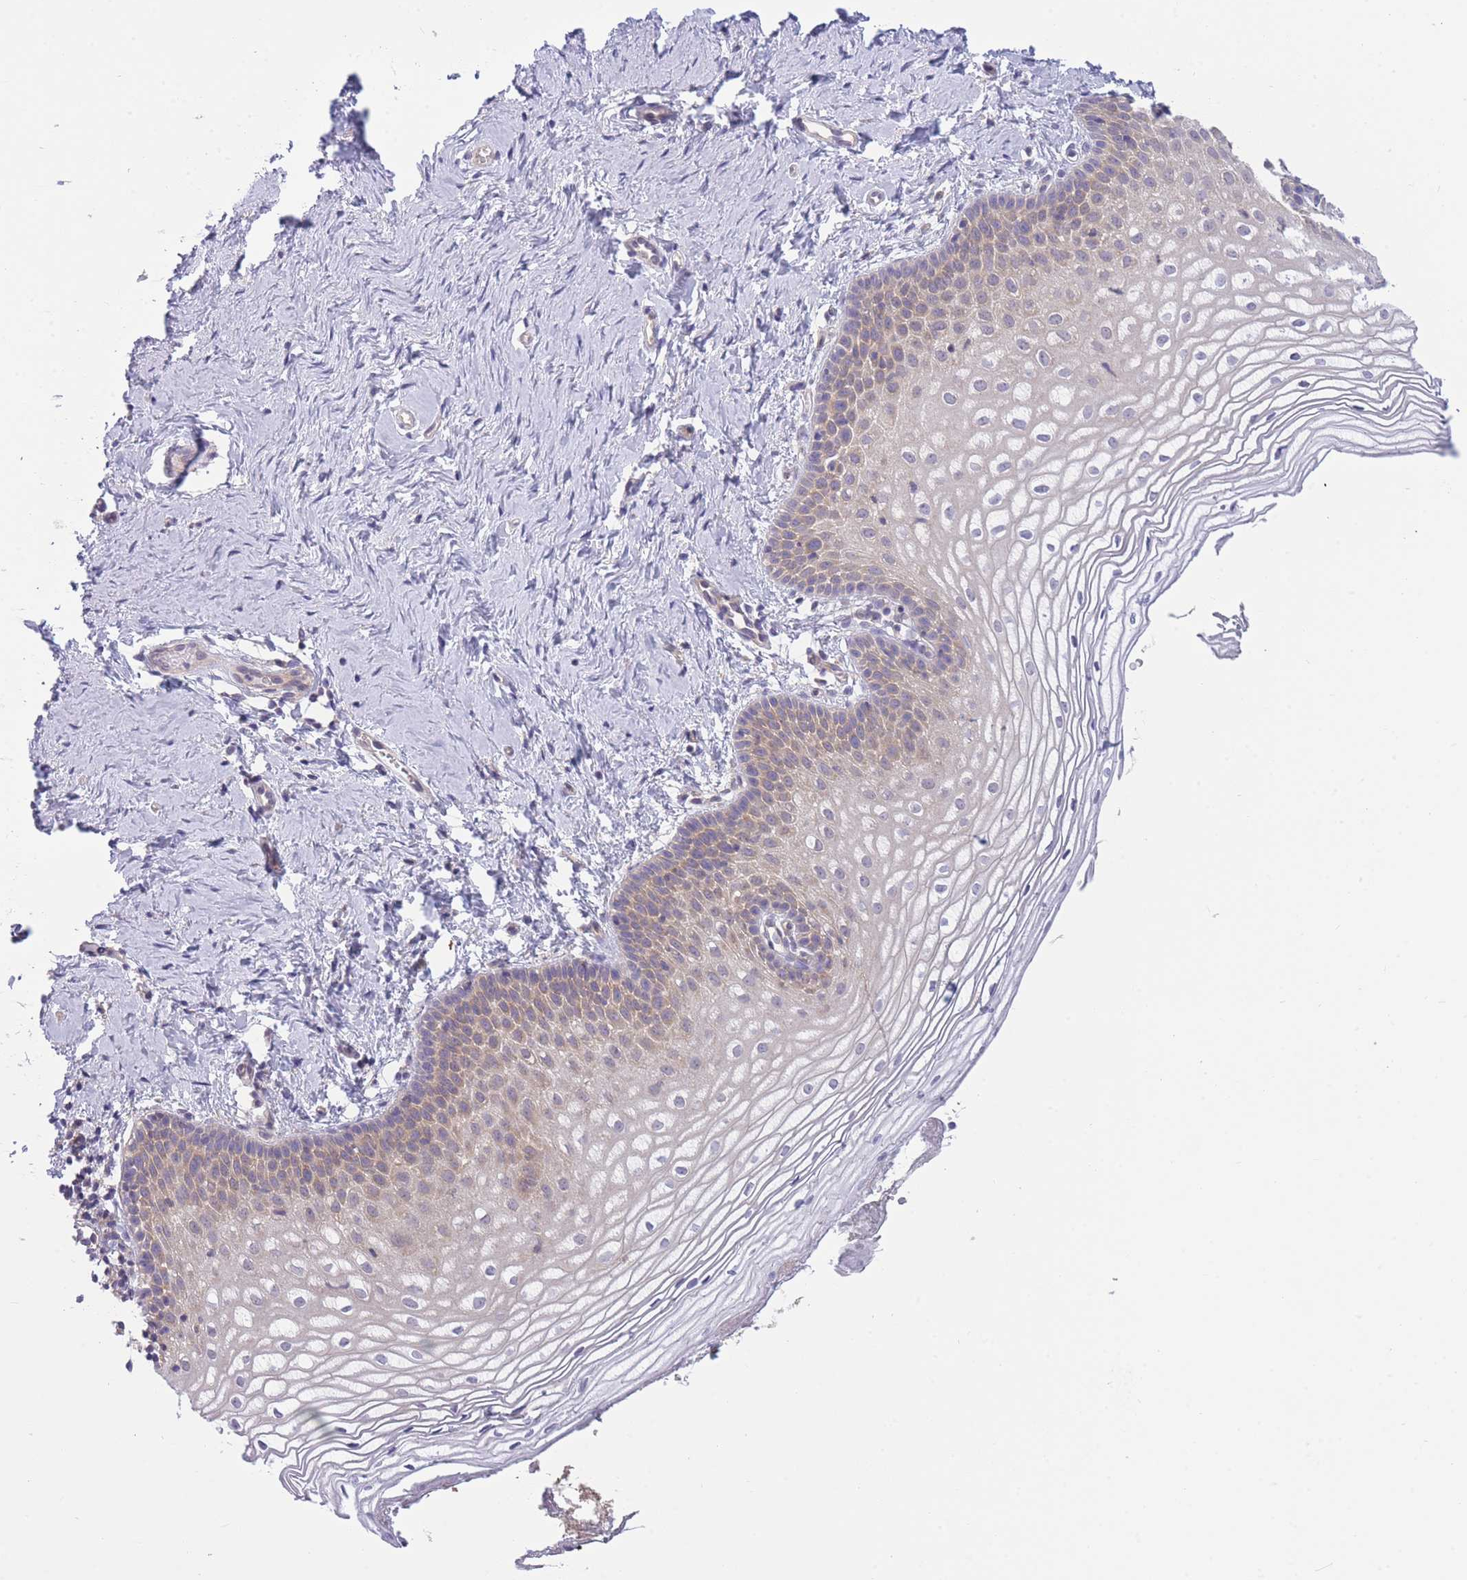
{"staining": {"intensity": "weak", "quantity": "25%-75%", "location": "cytoplasmic/membranous"}, "tissue": "vagina", "cell_type": "Squamous epithelial cells", "image_type": "normal", "snomed": [{"axis": "morphology", "description": "Normal tissue, NOS"}, {"axis": "topography", "description": "Vagina"}], "caption": "Protein analysis of normal vagina shows weak cytoplasmic/membranous positivity in approximately 25%-75% of squamous epithelial cells. The staining was performed using DAB to visualize the protein expression in brown, while the nuclei were stained in blue with hematoxylin (Magnification: 20x).", "gene": "PFDN6", "patient": {"sex": "female", "age": 56}}